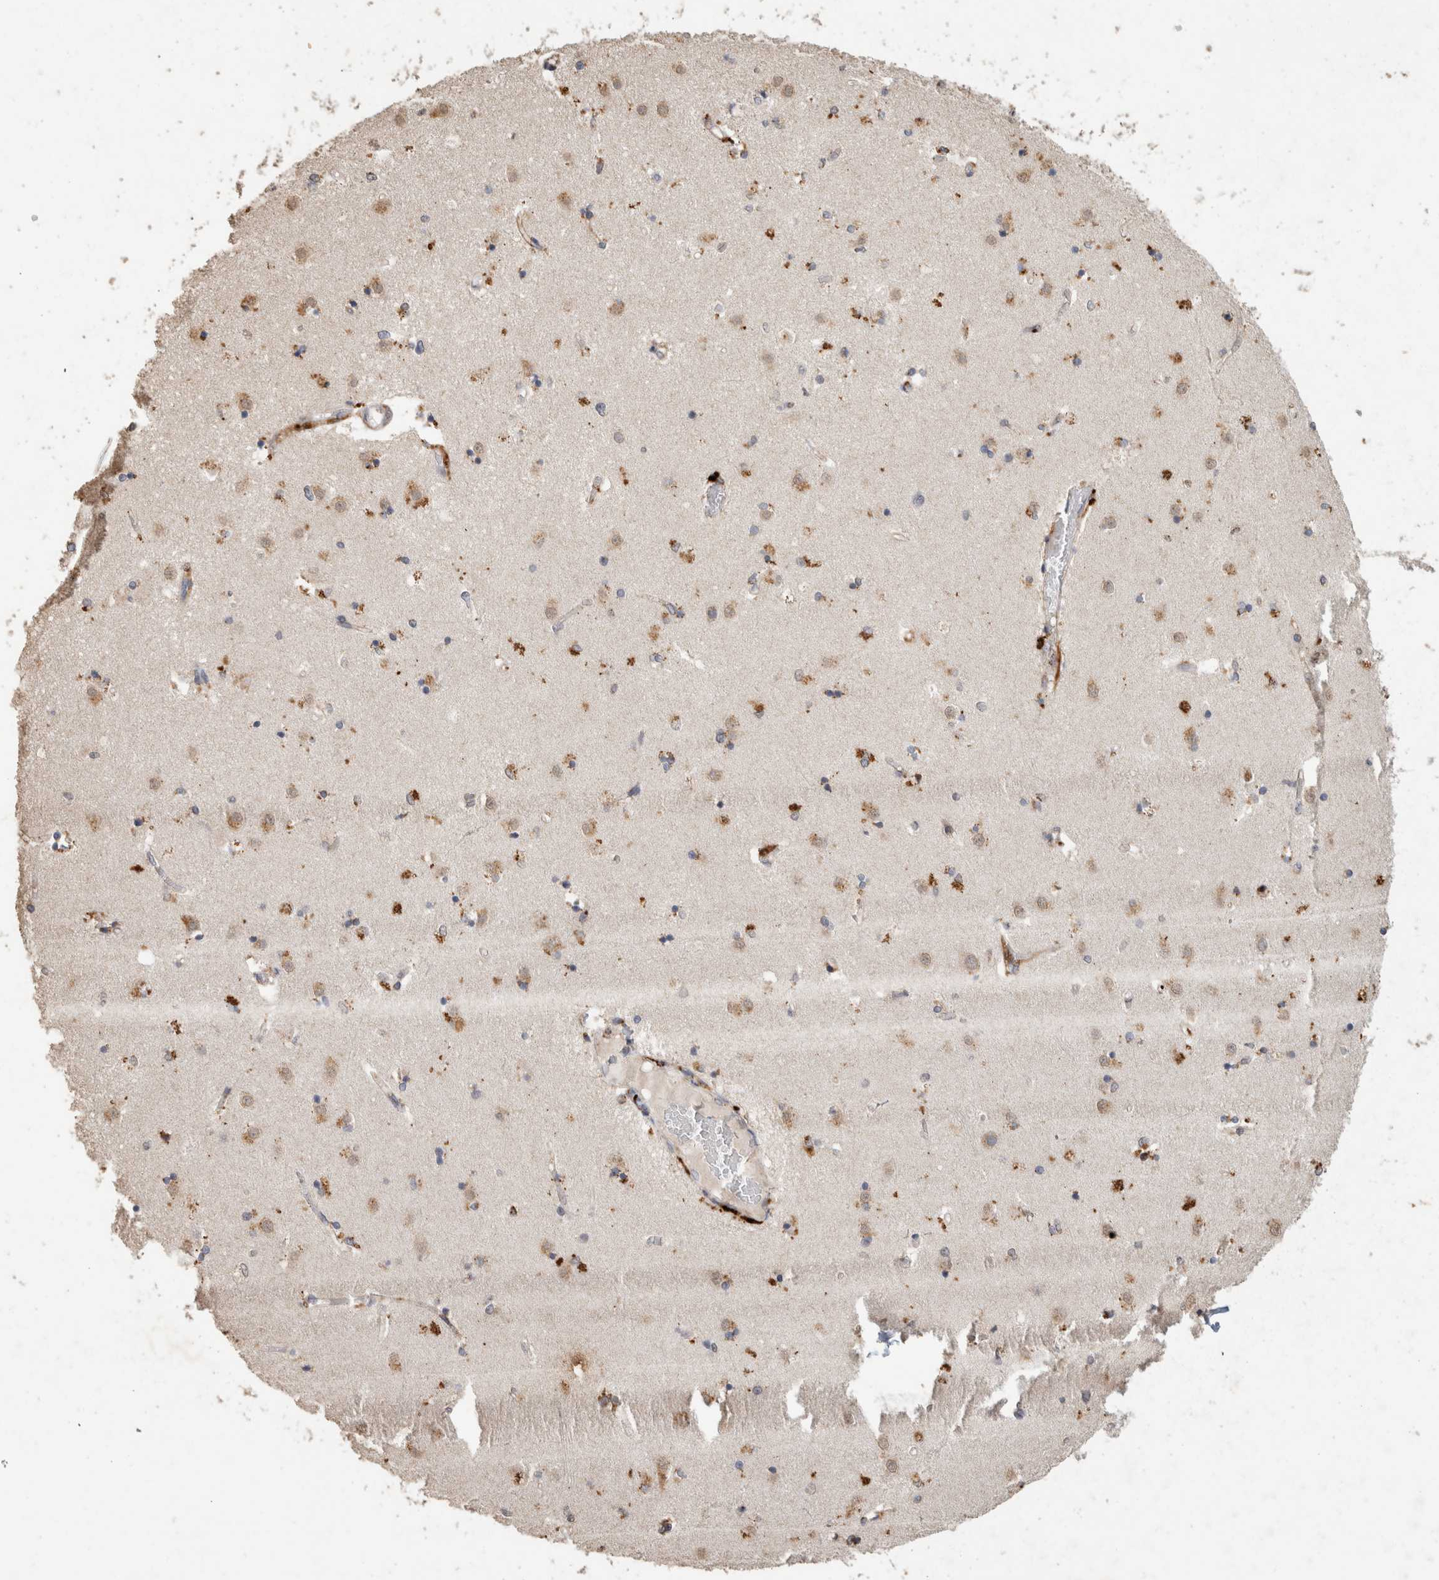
{"staining": {"intensity": "moderate", "quantity": "25%-75%", "location": "cytoplasmic/membranous"}, "tissue": "caudate", "cell_type": "Glial cells", "image_type": "normal", "snomed": [{"axis": "morphology", "description": "Normal tissue, NOS"}, {"axis": "topography", "description": "Lateral ventricle wall"}], "caption": "Caudate stained with DAB (3,3'-diaminobenzidine) immunohistochemistry exhibits medium levels of moderate cytoplasmic/membranous staining in approximately 25%-75% of glial cells.", "gene": "ARSA", "patient": {"sex": "male", "age": 45}}